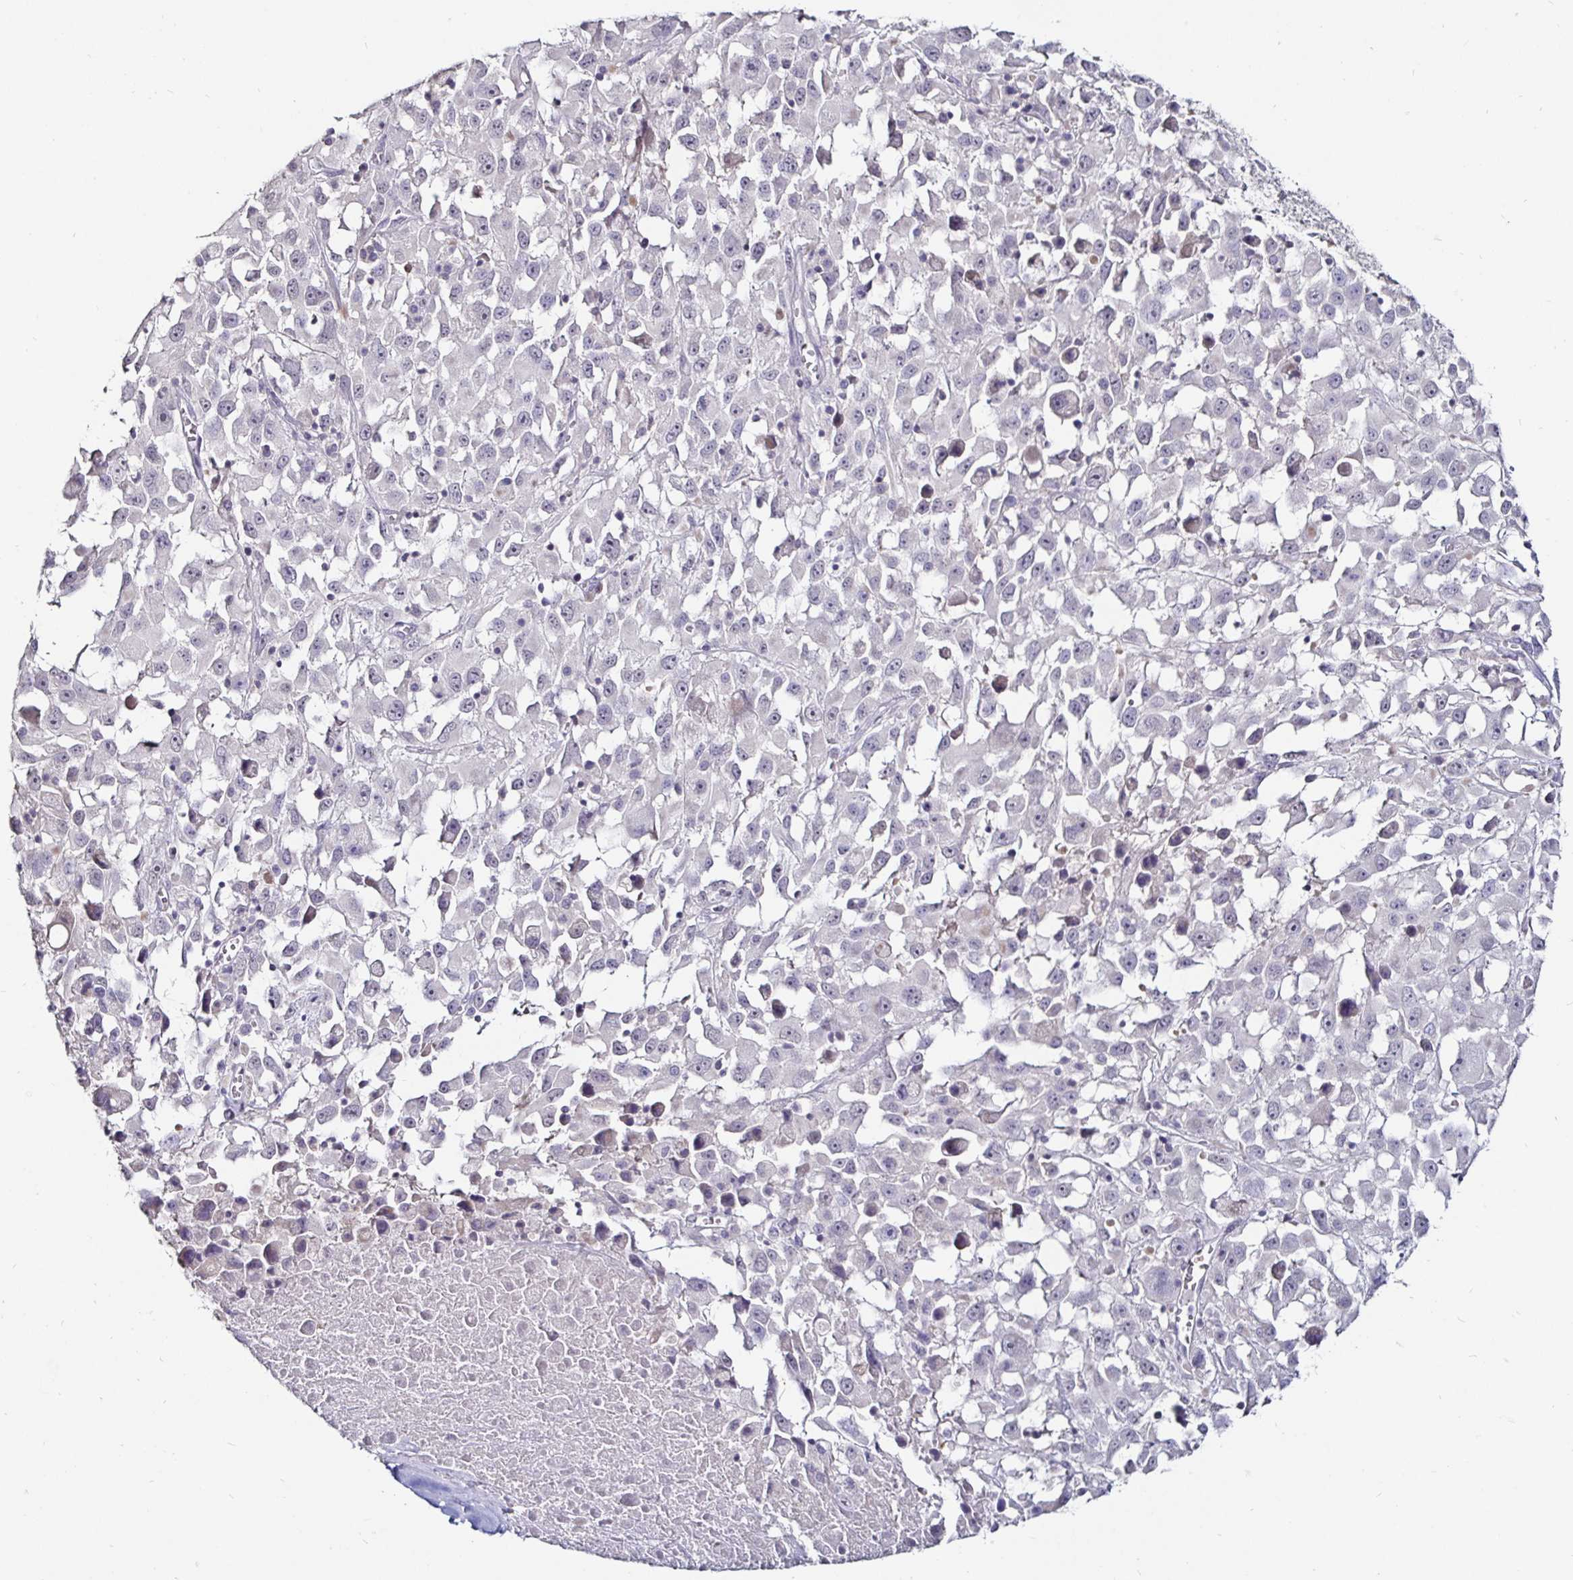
{"staining": {"intensity": "negative", "quantity": "none", "location": "none"}, "tissue": "melanoma", "cell_type": "Tumor cells", "image_type": "cancer", "snomed": [{"axis": "morphology", "description": "Malignant melanoma, Metastatic site"}, {"axis": "topography", "description": "Soft tissue"}], "caption": "An IHC histopathology image of malignant melanoma (metastatic site) is shown. There is no staining in tumor cells of malignant melanoma (metastatic site). (Brightfield microscopy of DAB immunohistochemistry at high magnification).", "gene": "FAIM2", "patient": {"sex": "male", "age": 50}}